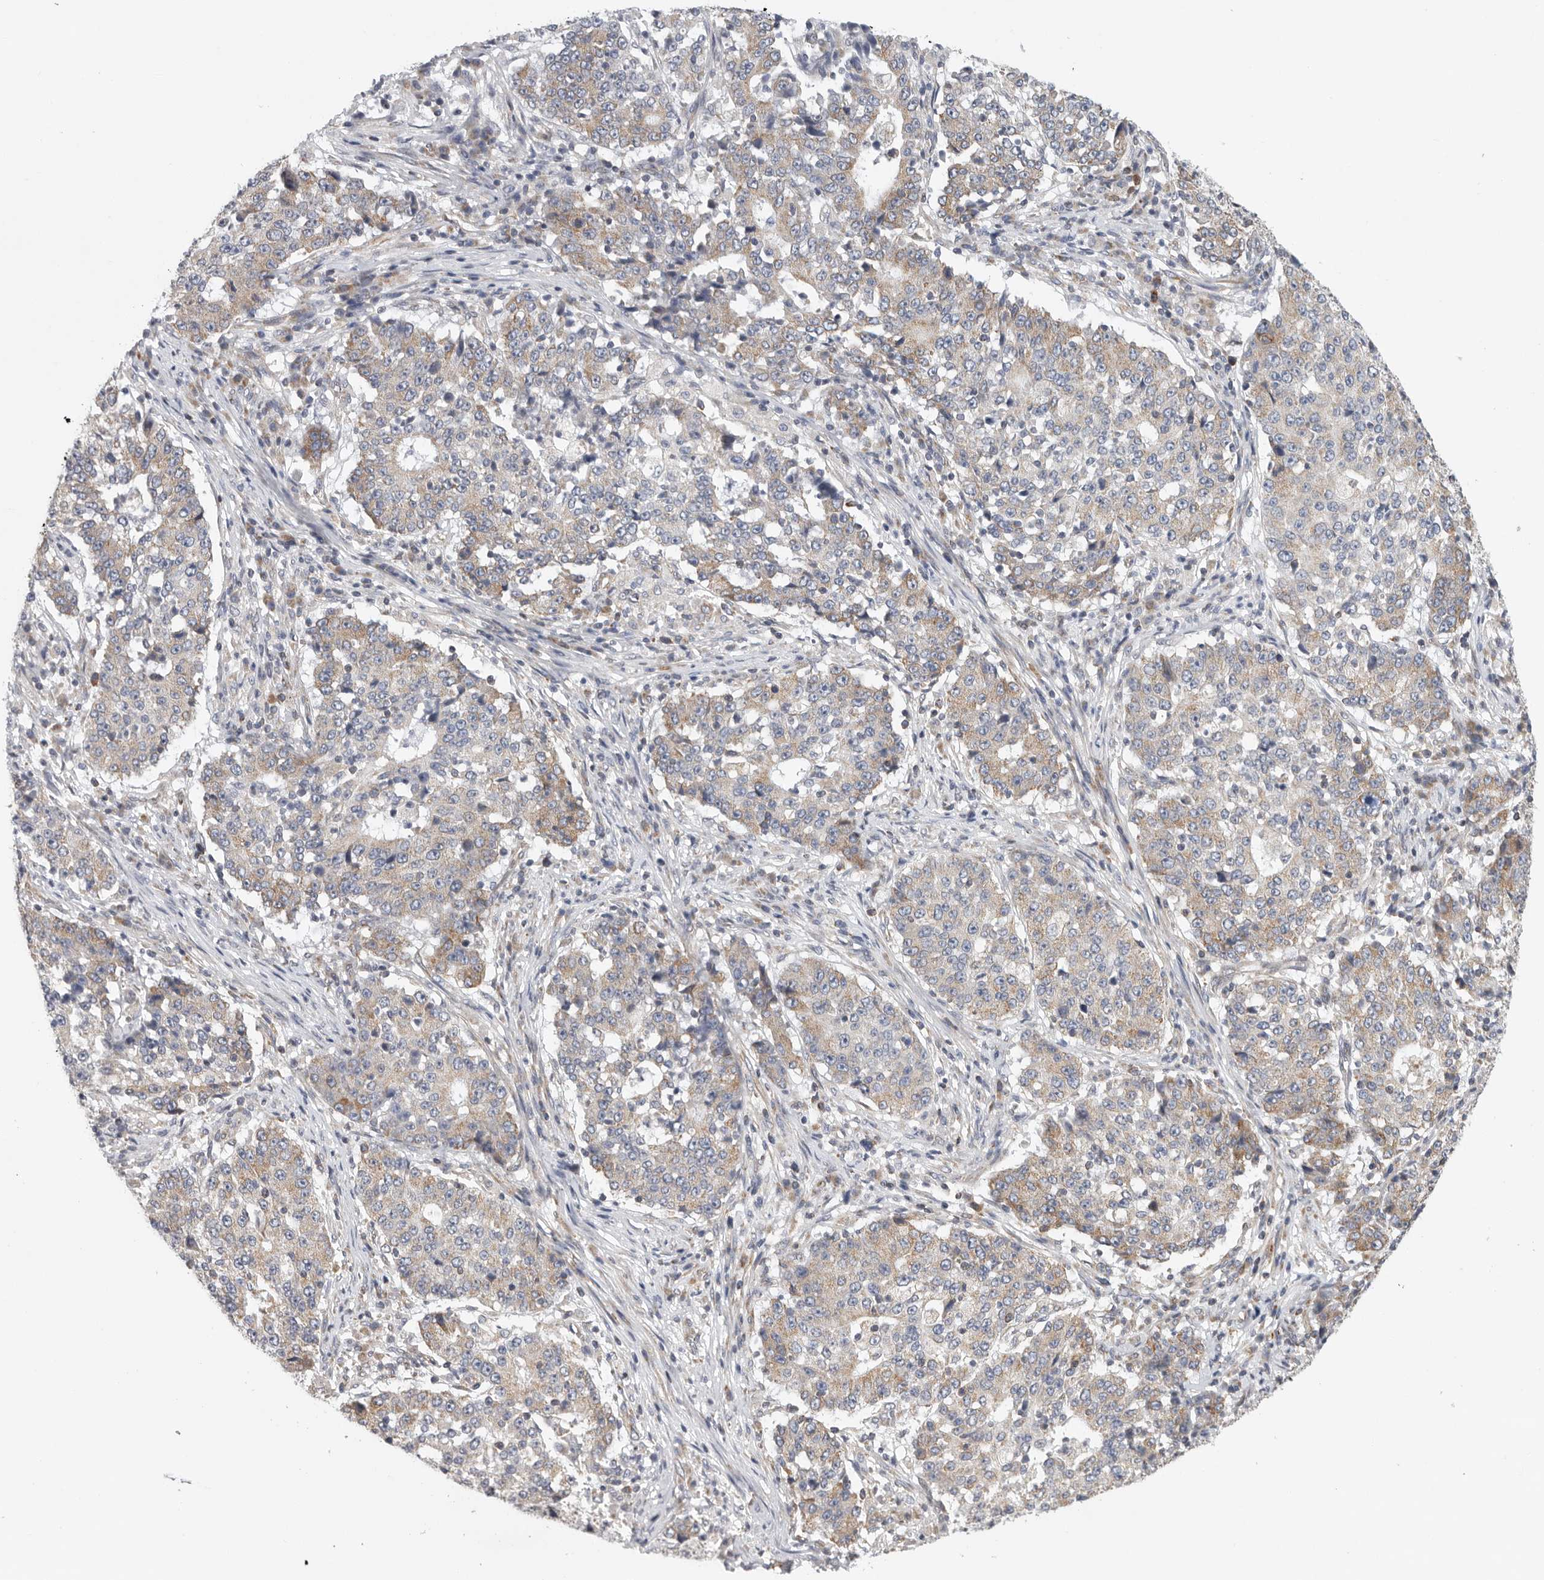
{"staining": {"intensity": "weak", "quantity": "<25%", "location": "cytoplasmic/membranous"}, "tissue": "stomach cancer", "cell_type": "Tumor cells", "image_type": "cancer", "snomed": [{"axis": "morphology", "description": "Adenocarcinoma, NOS"}, {"axis": "topography", "description": "Stomach"}], "caption": "This is a photomicrograph of immunohistochemistry (IHC) staining of adenocarcinoma (stomach), which shows no positivity in tumor cells. (DAB (3,3'-diaminobenzidine) immunohistochemistry with hematoxylin counter stain).", "gene": "FKBP8", "patient": {"sex": "male", "age": 59}}